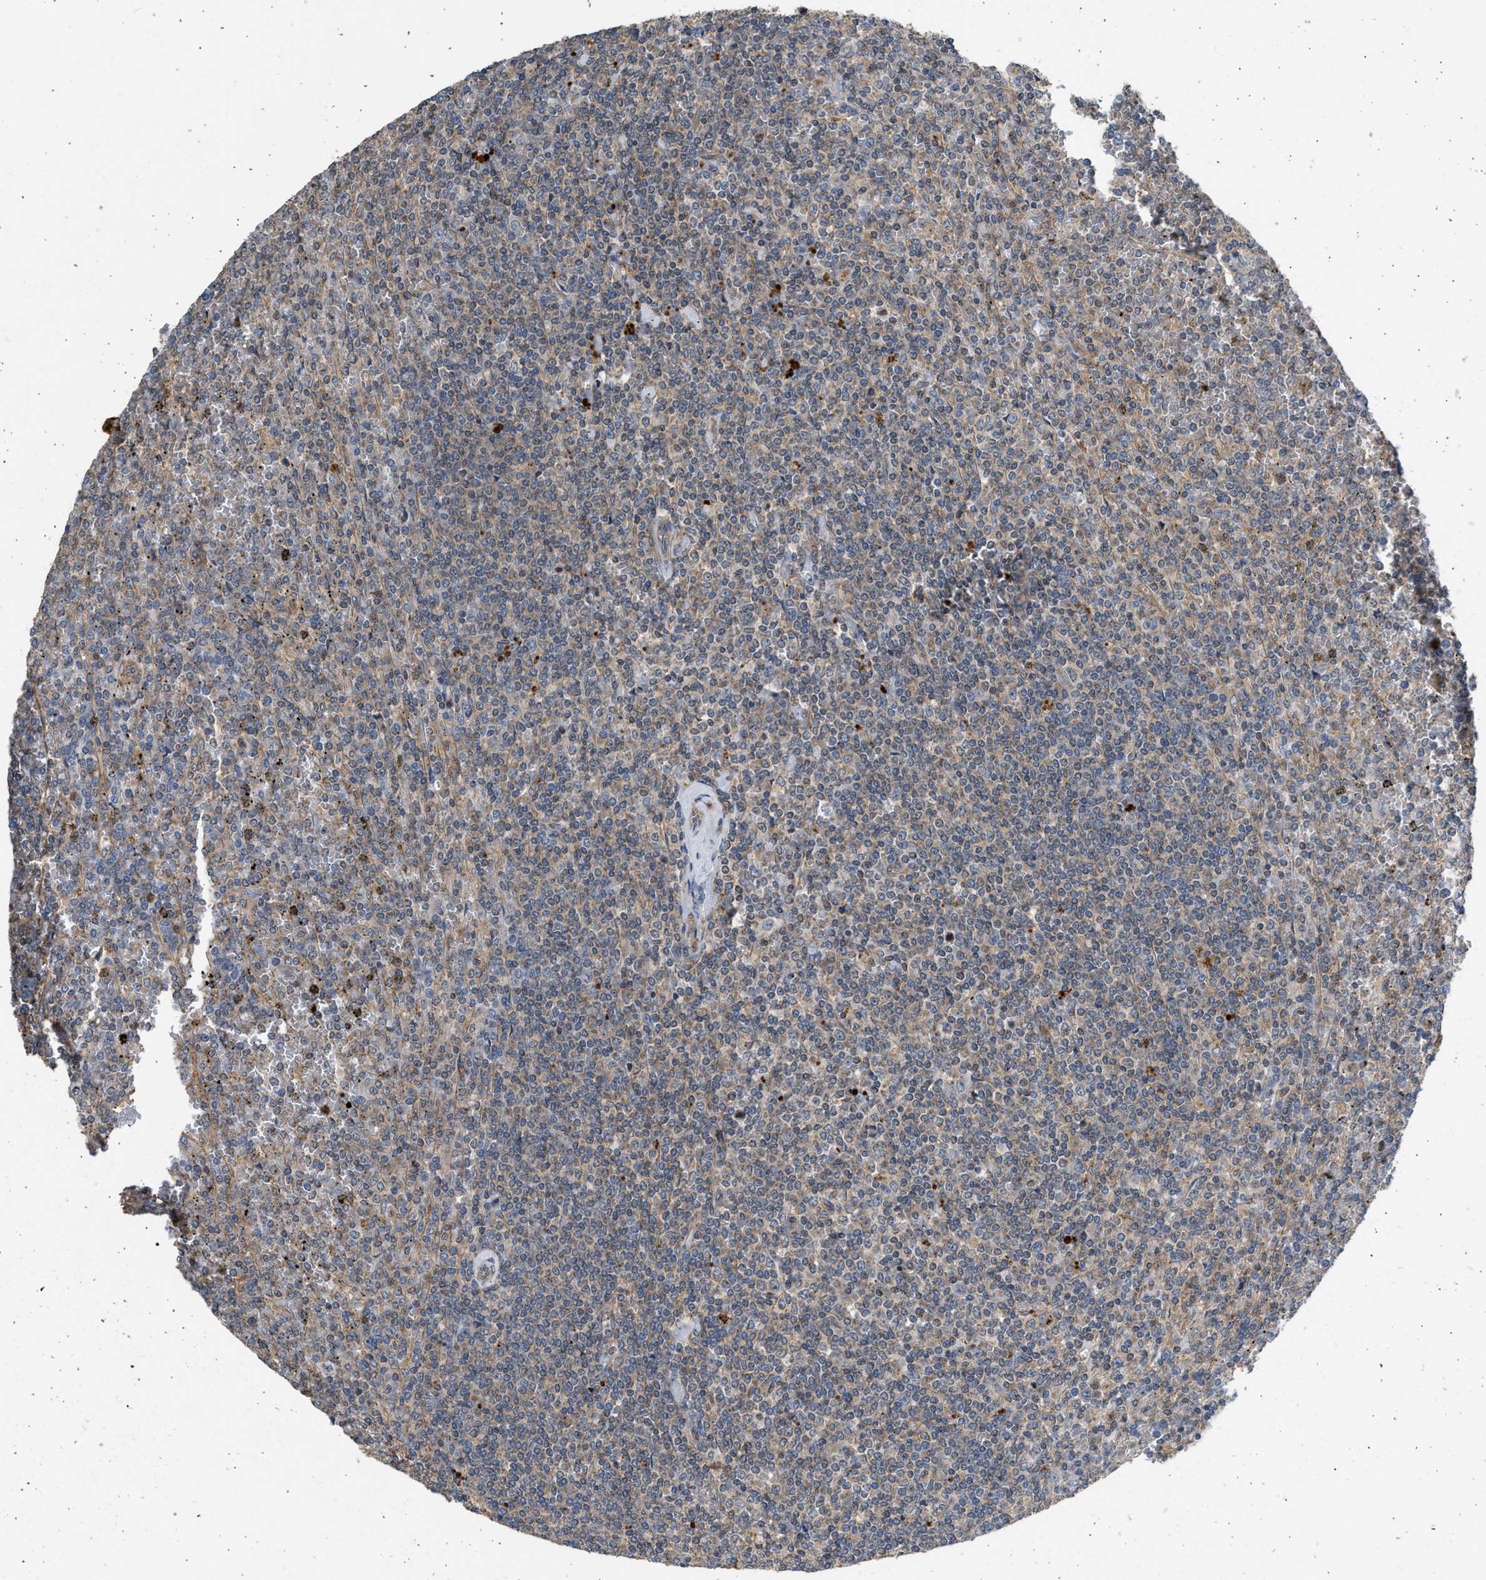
{"staining": {"intensity": "weak", "quantity": "25%-75%", "location": "cytoplasmic/membranous"}, "tissue": "lymphoma", "cell_type": "Tumor cells", "image_type": "cancer", "snomed": [{"axis": "morphology", "description": "Malignant lymphoma, non-Hodgkin's type, Low grade"}, {"axis": "topography", "description": "Spleen"}], "caption": "Low-grade malignant lymphoma, non-Hodgkin's type tissue exhibits weak cytoplasmic/membranous expression in approximately 25%-75% of tumor cells", "gene": "CSRNP2", "patient": {"sex": "female", "age": 19}}